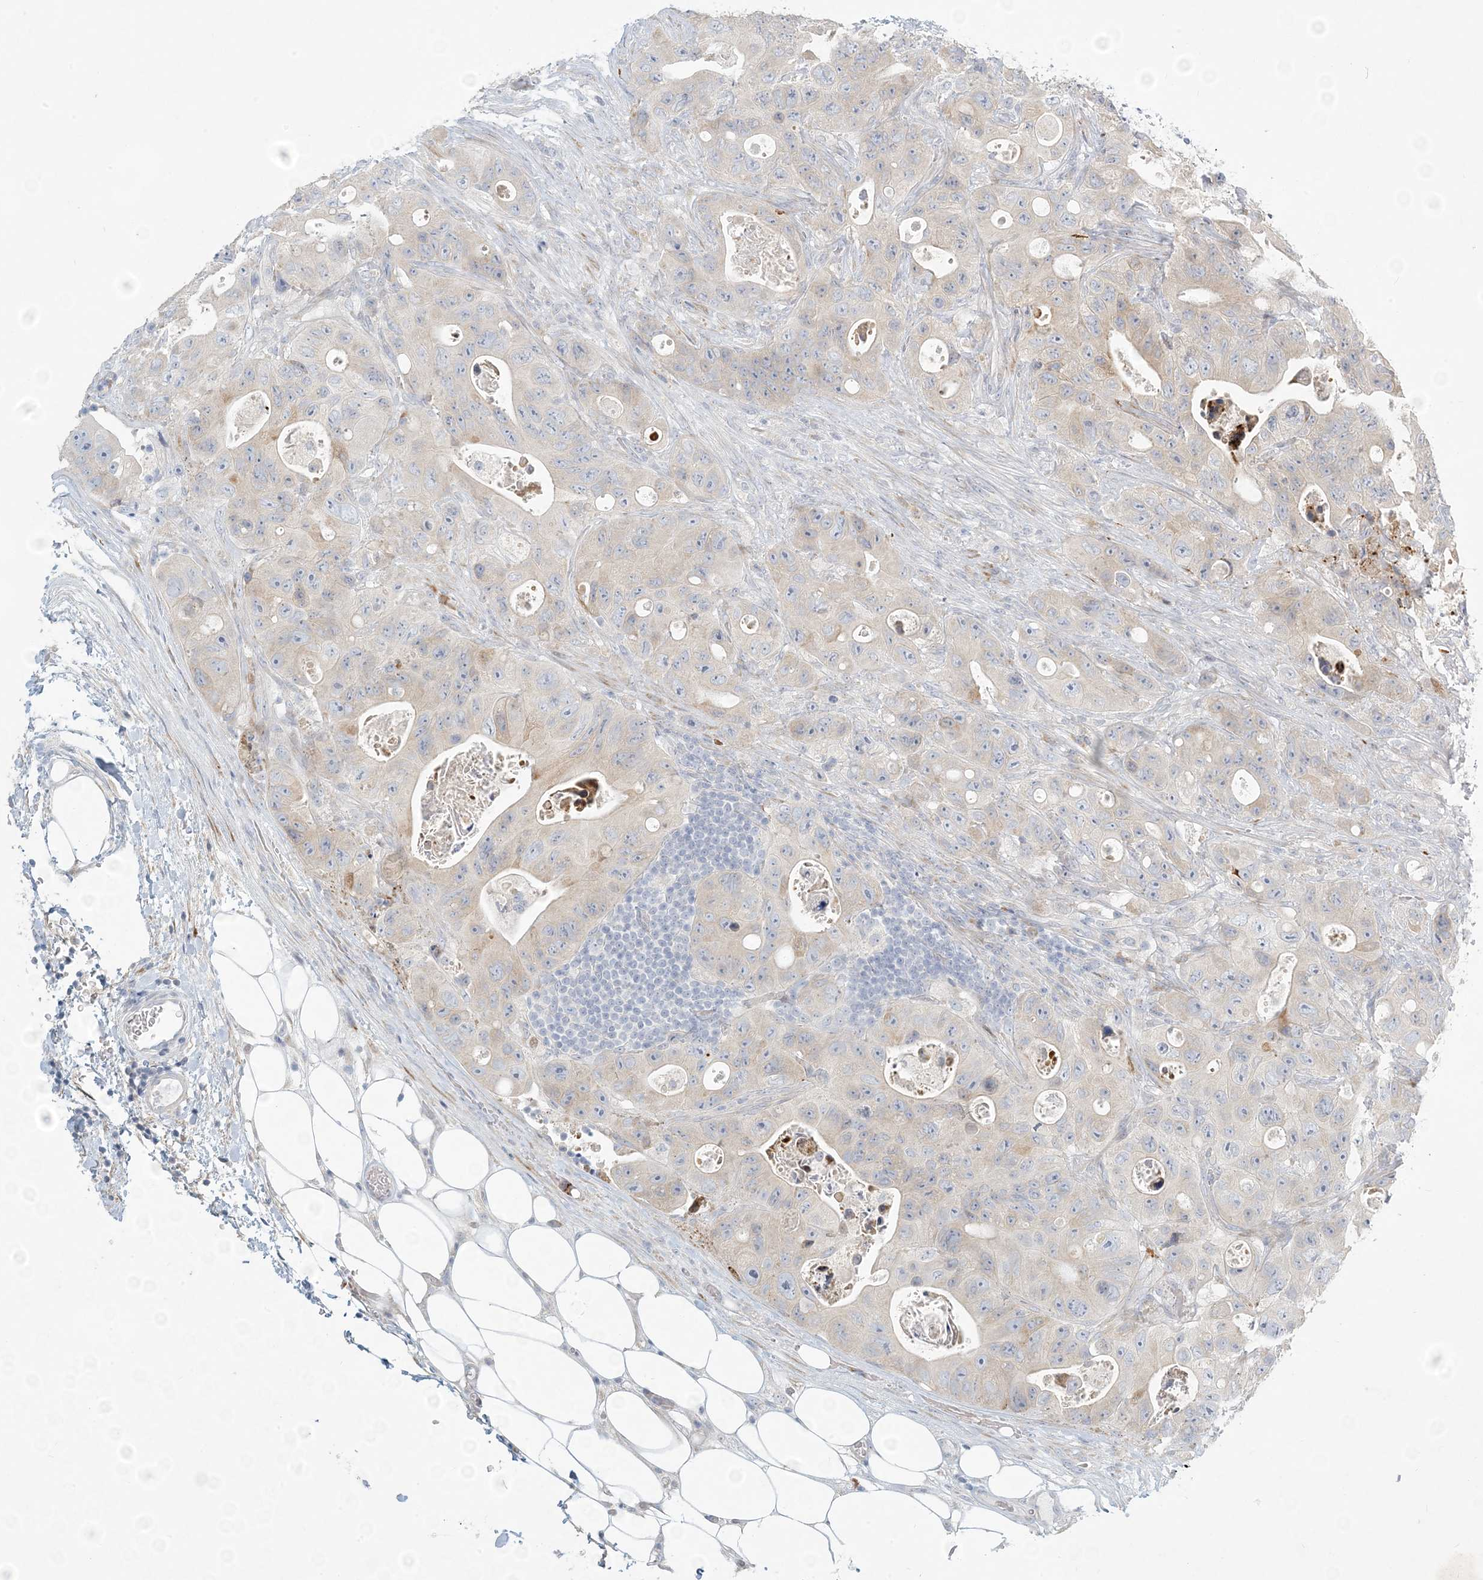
{"staining": {"intensity": "weak", "quantity": ">75%", "location": "cytoplasmic/membranous"}, "tissue": "colorectal cancer", "cell_type": "Tumor cells", "image_type": "cancer", "snomed": [{"axis": "morphology", "description": "Adenocarcinoma, NOS"}, {"axis": "topography", "description": "Colon"}], "caption": "An immunohistochemistry (IHC) micrograph of tumor tissue is shown. Protein staining in brown highlights weak cytoplasmic/membranous positivity in colorectal cancer within tumor cells.", "gene": "ZNF385D", "patient": {"sex": "female", "age": 46}}